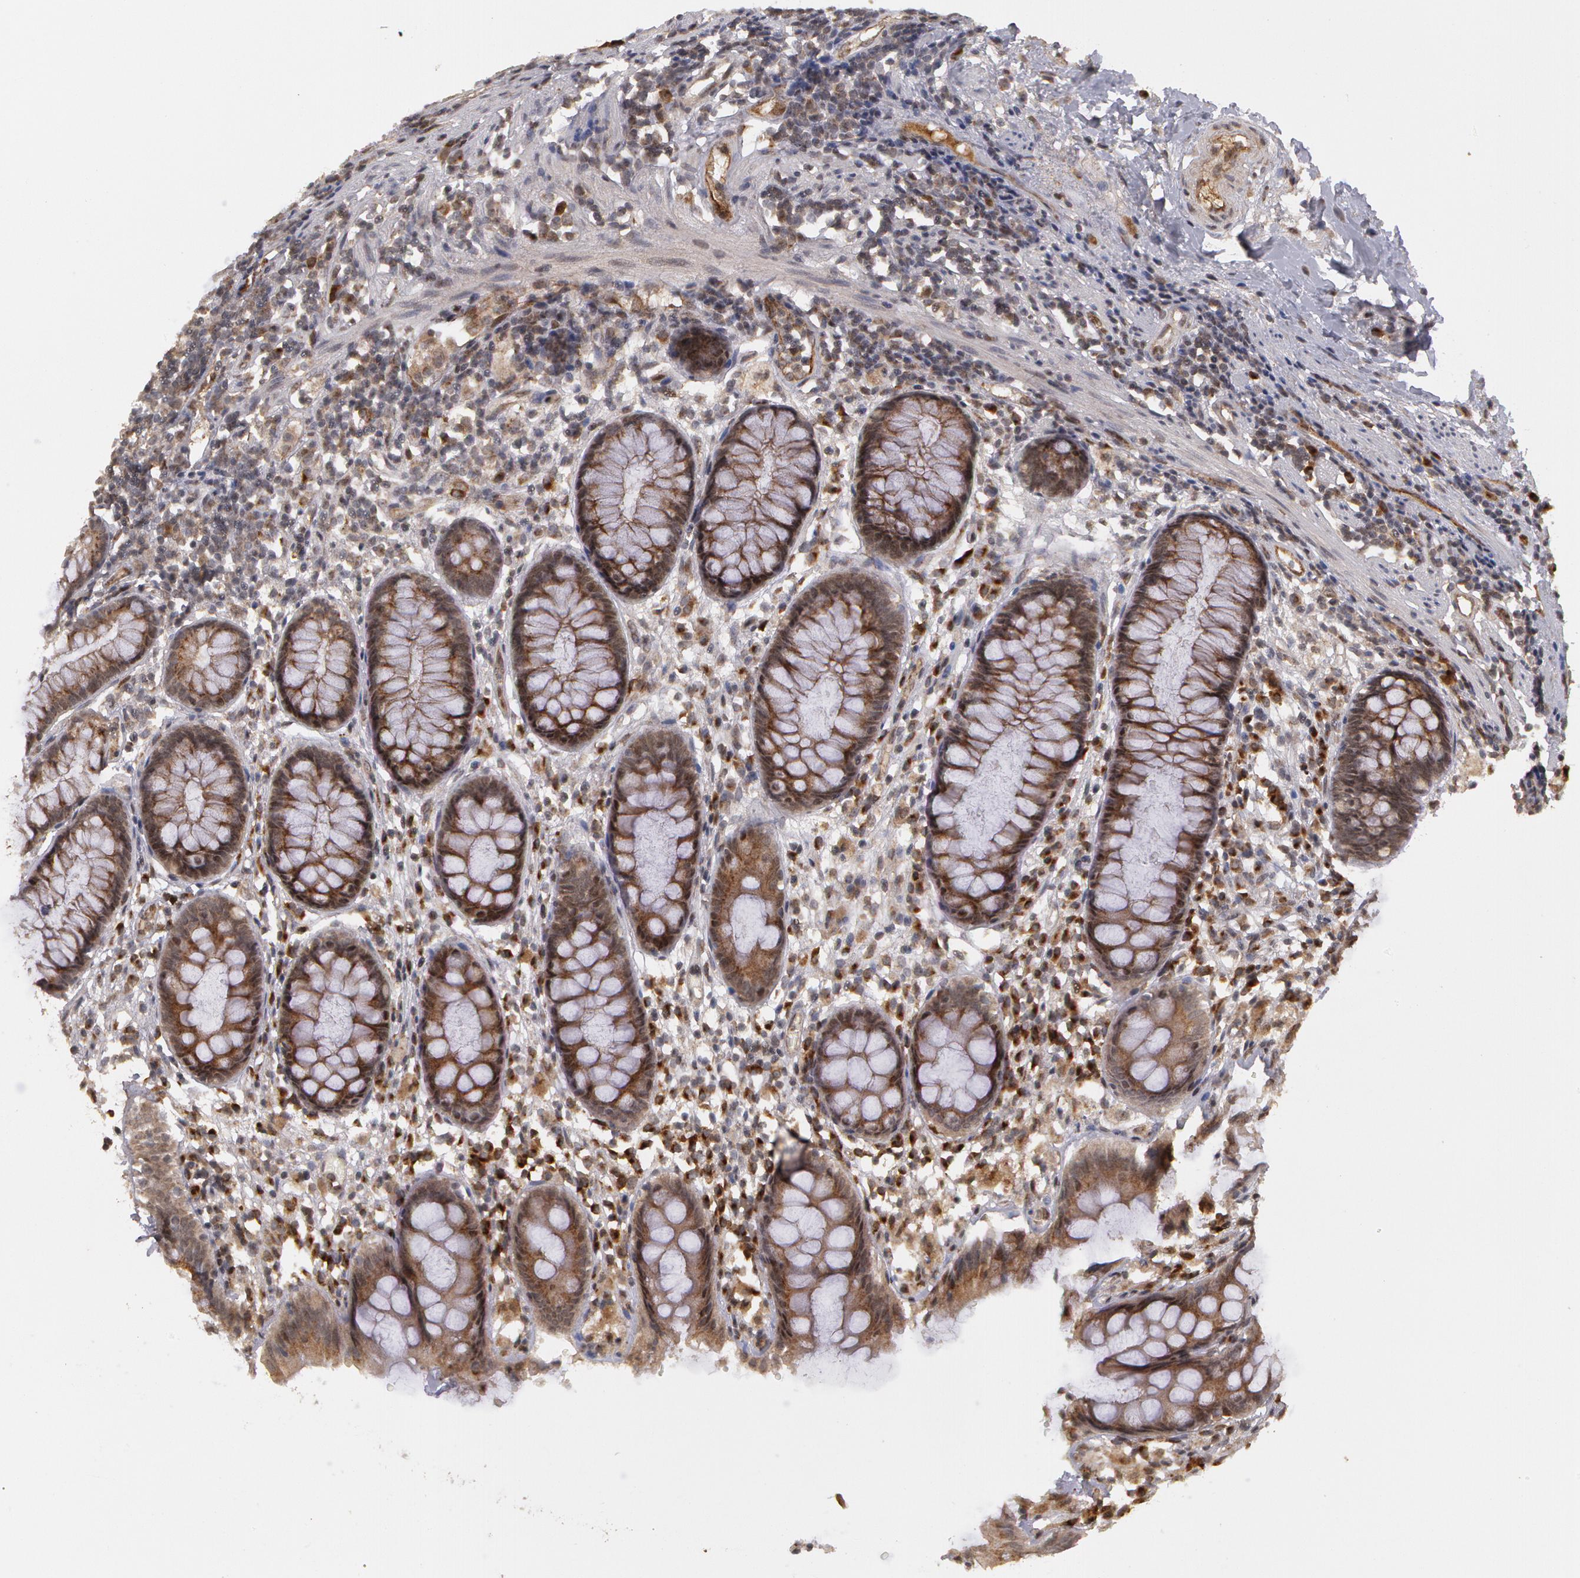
{"staining": {"intensity": "moderate", "quantity": ">75%", "location": "cytoplasmic/membranous"}, "tissue": "rectum", "cell_type": "Glandular cells", "image_type": "normal", "snomed": [{"axis": "morphology", "description": "Normal tissue, NOS"}, {"axis": "topography", "description": "Rectum"}], "caption": "The micrograph reveals a brown stain indicating the presence of a protein in the cytoplasmic/membranous of glandular cells in rectum. The staining is performed using DAB brown chromogen to label protein expression. The nuclei are counter-stained blue using hematoxylin.", "gene": "STX5", "patient": {"sex": "female", "age": 66}}